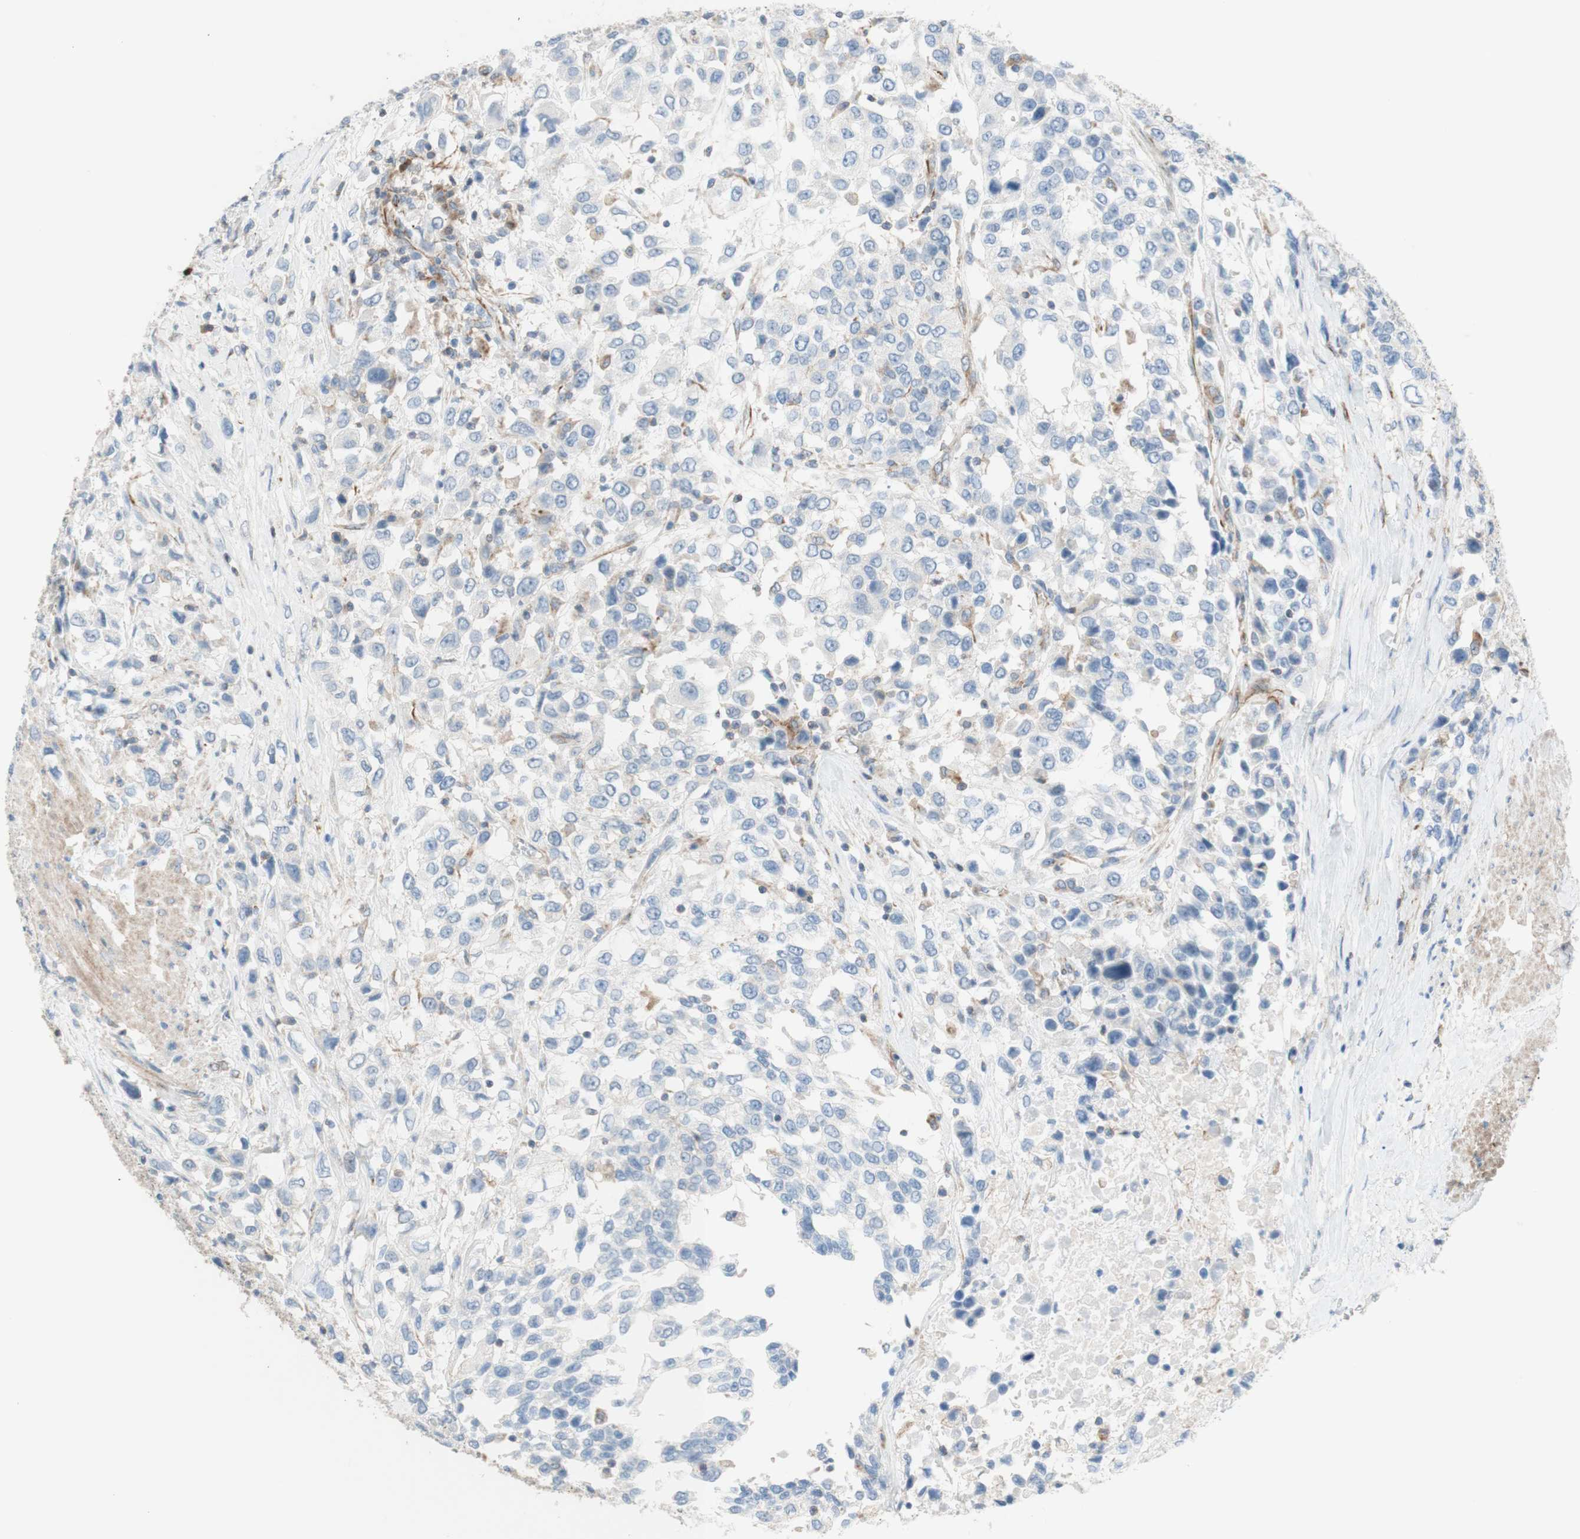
{"staining": {"intensity": "weak", "quantity": "<25%", "location": "cytoplasmic/membranous"}, "tissue": "urothelial cancer", "cell_type": "Tumor cells", "image_type": "cancer", "snomed": [{"axis": "morphology", "description": "Urothelial carcinoma, High grade"}, {"axis": "topography", "description": "Urinary bladder"}], "caption": "A photomicrograph of urothelial cancer stained for a protein exhibits no brown staining in tumor cells. (DAB (3,3'-diaminobenzidine) immunohistochemistry (IHC) visualized using brightfield microscopy, high magnification).", "gene": "POU2AF1", "patient": {"sex": "female", "age": 80}}